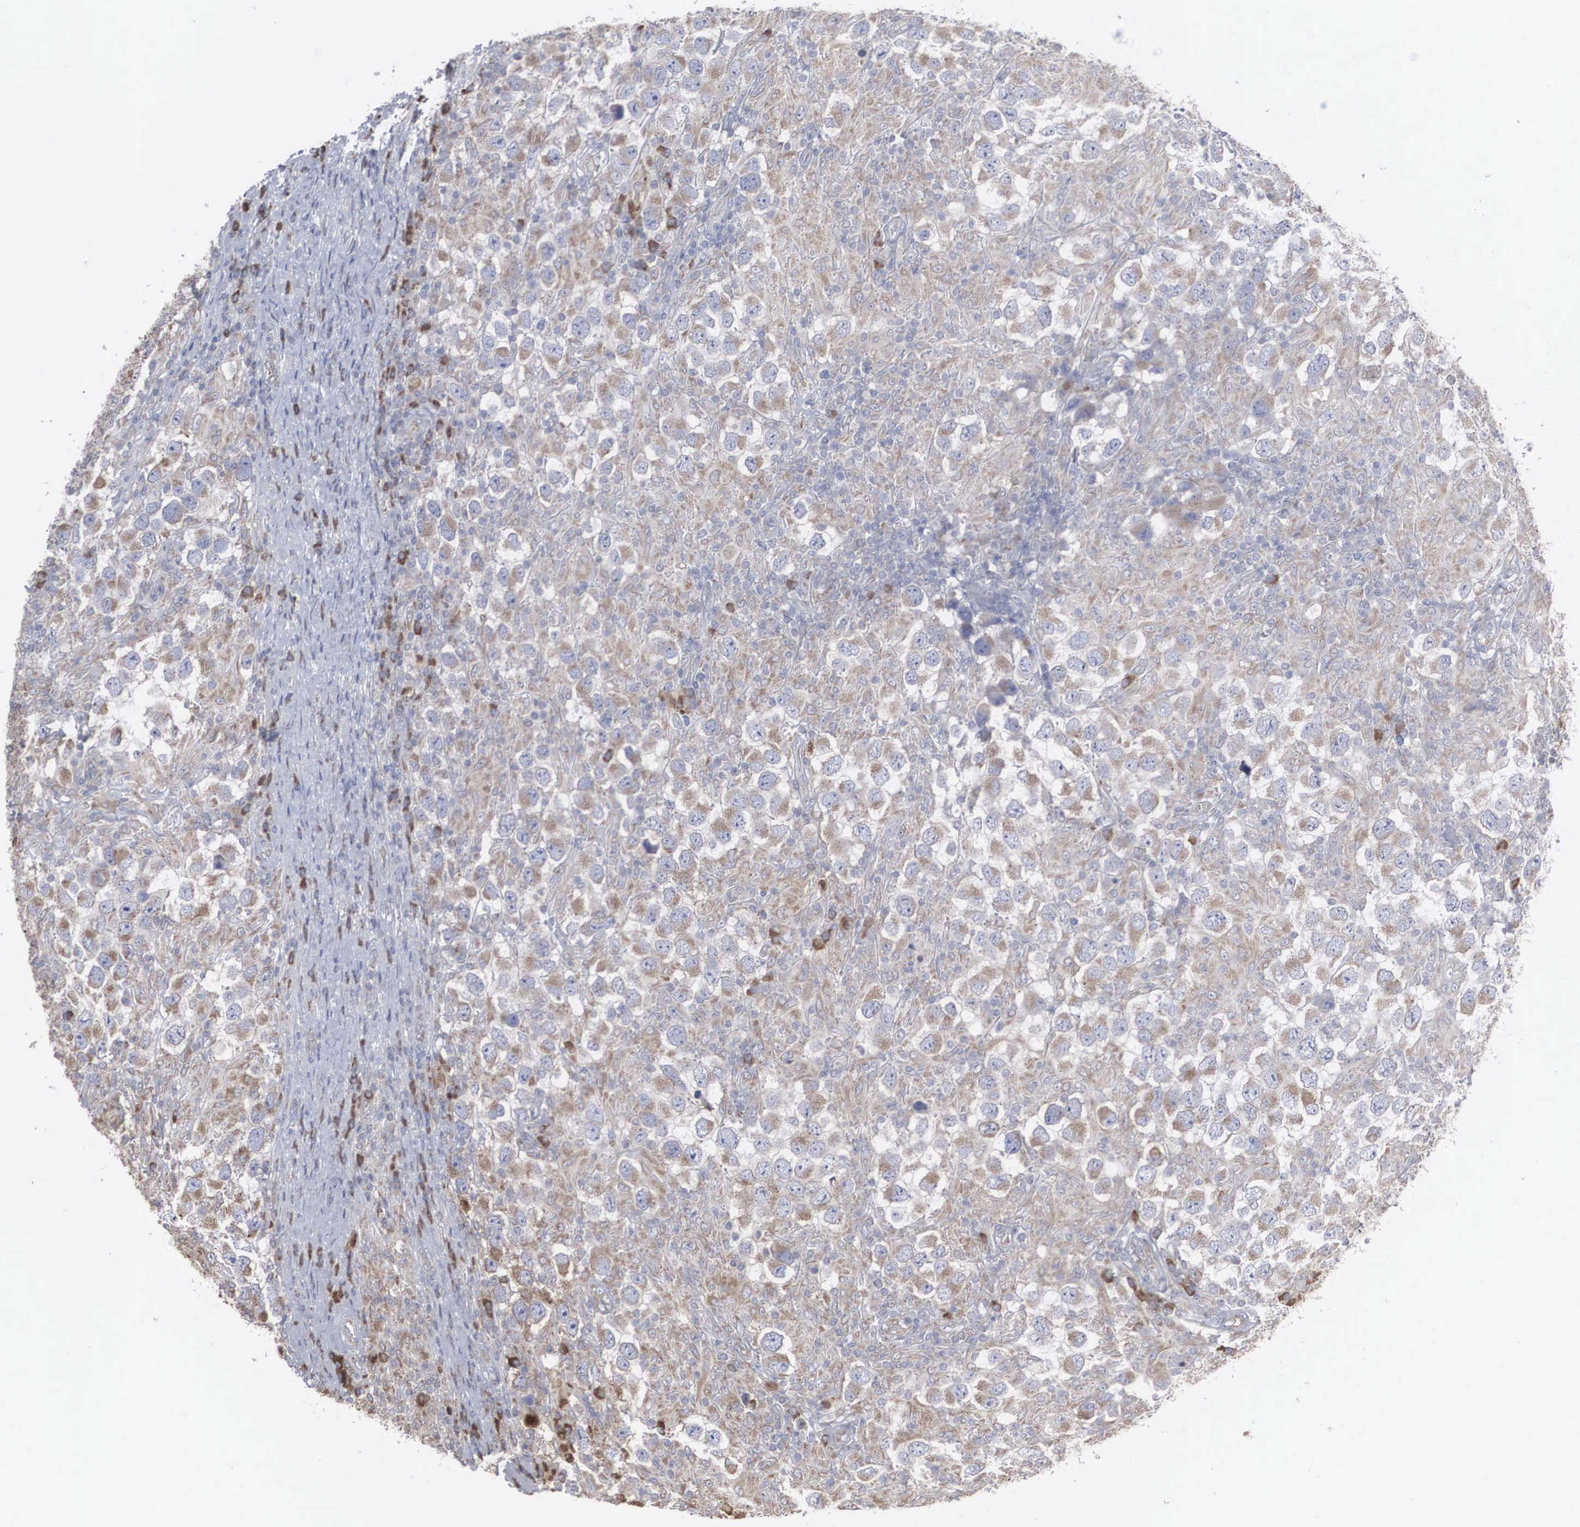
{"staining": {"intensity": "weak", "quantity": "25%-75%", "location": "cytoplasmic/membranous"}, "tissue": "testis cancer", "cell_type": "Tumor cells", "image_type": "cancer", "snomed": [{"axis": "morphology", "description": "Carcinoma, Embryonal, NOS"}, {"axis": "topography", "description": "Testis"}], "caption": "An image of human embryonal carcinoma (testis) stained for a protein demonstrates weak cytoplasmic/membranous brown staining in tumor cells. (DAB IHC, brown staining for protein, blue staining for nuclei).", "gene": "MIA2", "patient": {"sex": "male", "age": 21}}